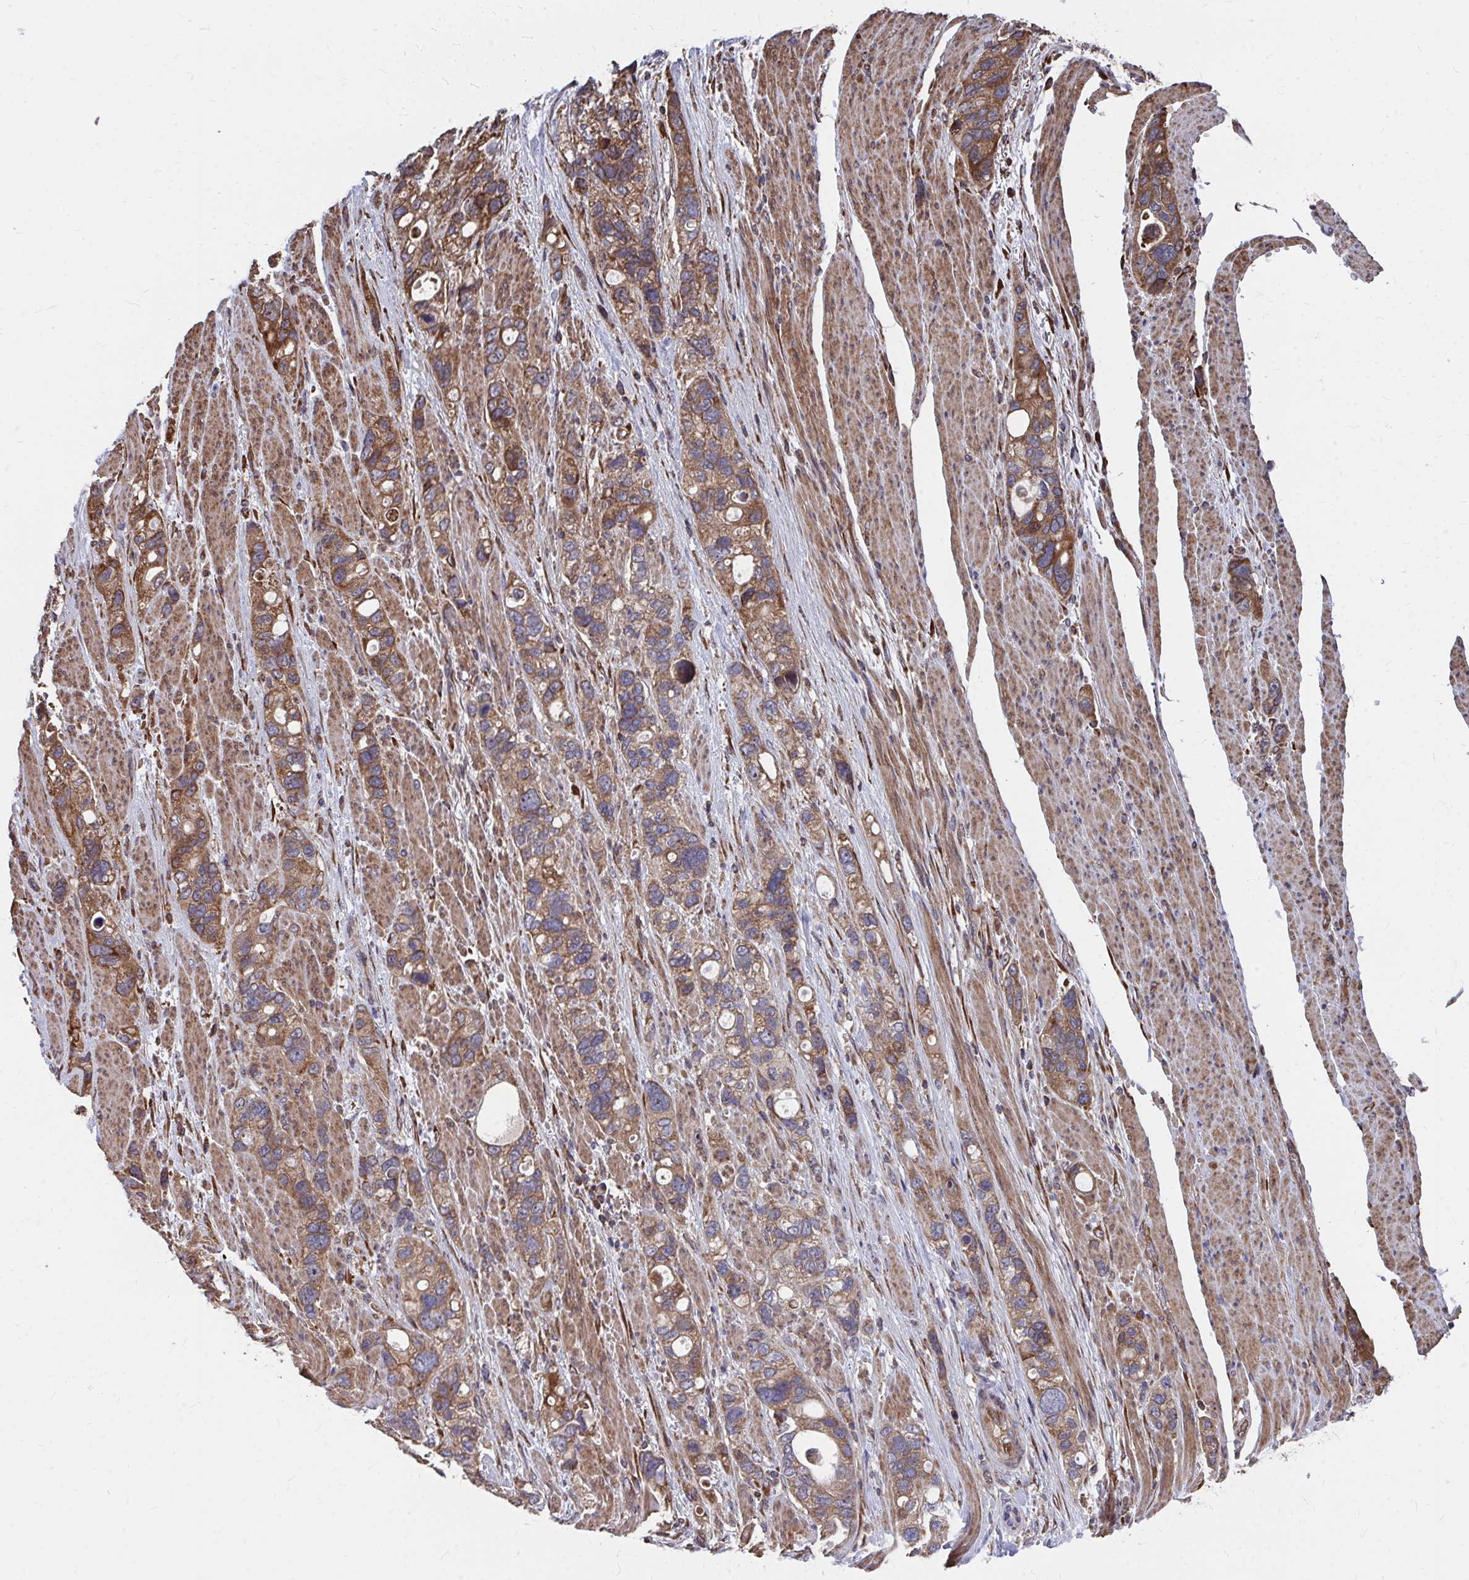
{"staining": {"intensity": "moderate", "quantity": ">75%", "location": "cytoplasmic/membranous"}, "tissue": "stomach cancer", "cell_type": "Tumor cells", "image_type": "cancer", "snomed": [{"axis": "morphology", "description": "Adenocarcinoma, NOS"}, {"axis": "topography", "description": "Stomach, upper"}], "caption": "This photomicrograph shows immunohistochemistry (IHC) staining of human adenocarcinoma (stomach), with medium moderate cytoplasmic/membranous expression in about >75% of tumor cells.", "gene": "FAM89A", "patient": {"sex": "female", "age": 81}}